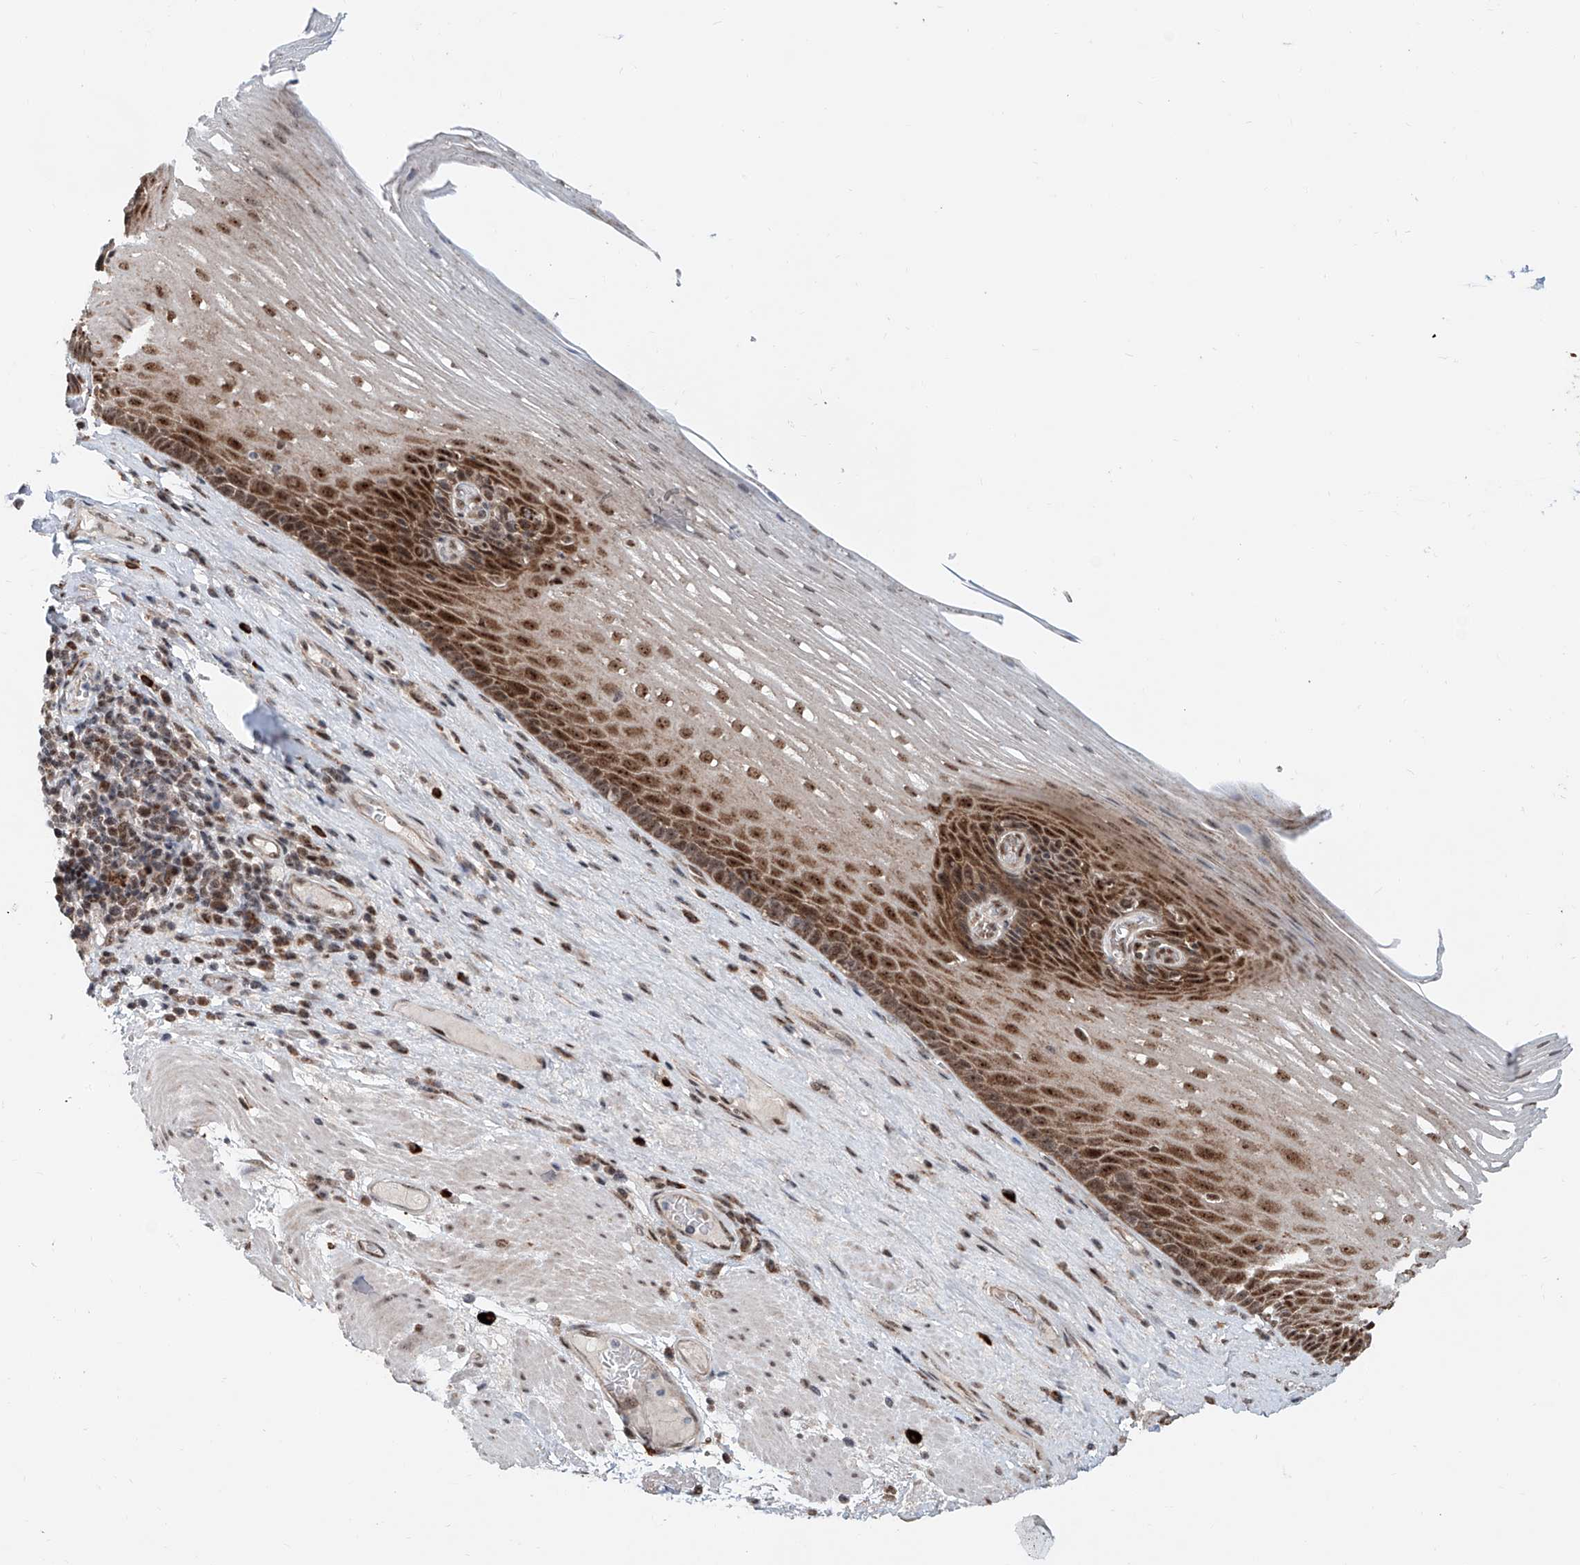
{"staining": {"intensity": "strong", "quantity": ">75%", "location": "cytoplasmic/membranous,nuclear"}, "tissue": "esophagus", "cell_type": "Squamous epithelial cells", "image_type": "normal", "snomed": [{"axis": "morphology", "description": "Normal tissue, NOS"}, {"axis": "topography", "description": "Esophagus"}], "caption": "Strong cytoplasmic/membranous,nuclear protein positivity is seen in approximately >75% of squamous epithelial cells in esophagus.", "gene": "SDE2", "patient": {"sex": "male", "age": 62}}